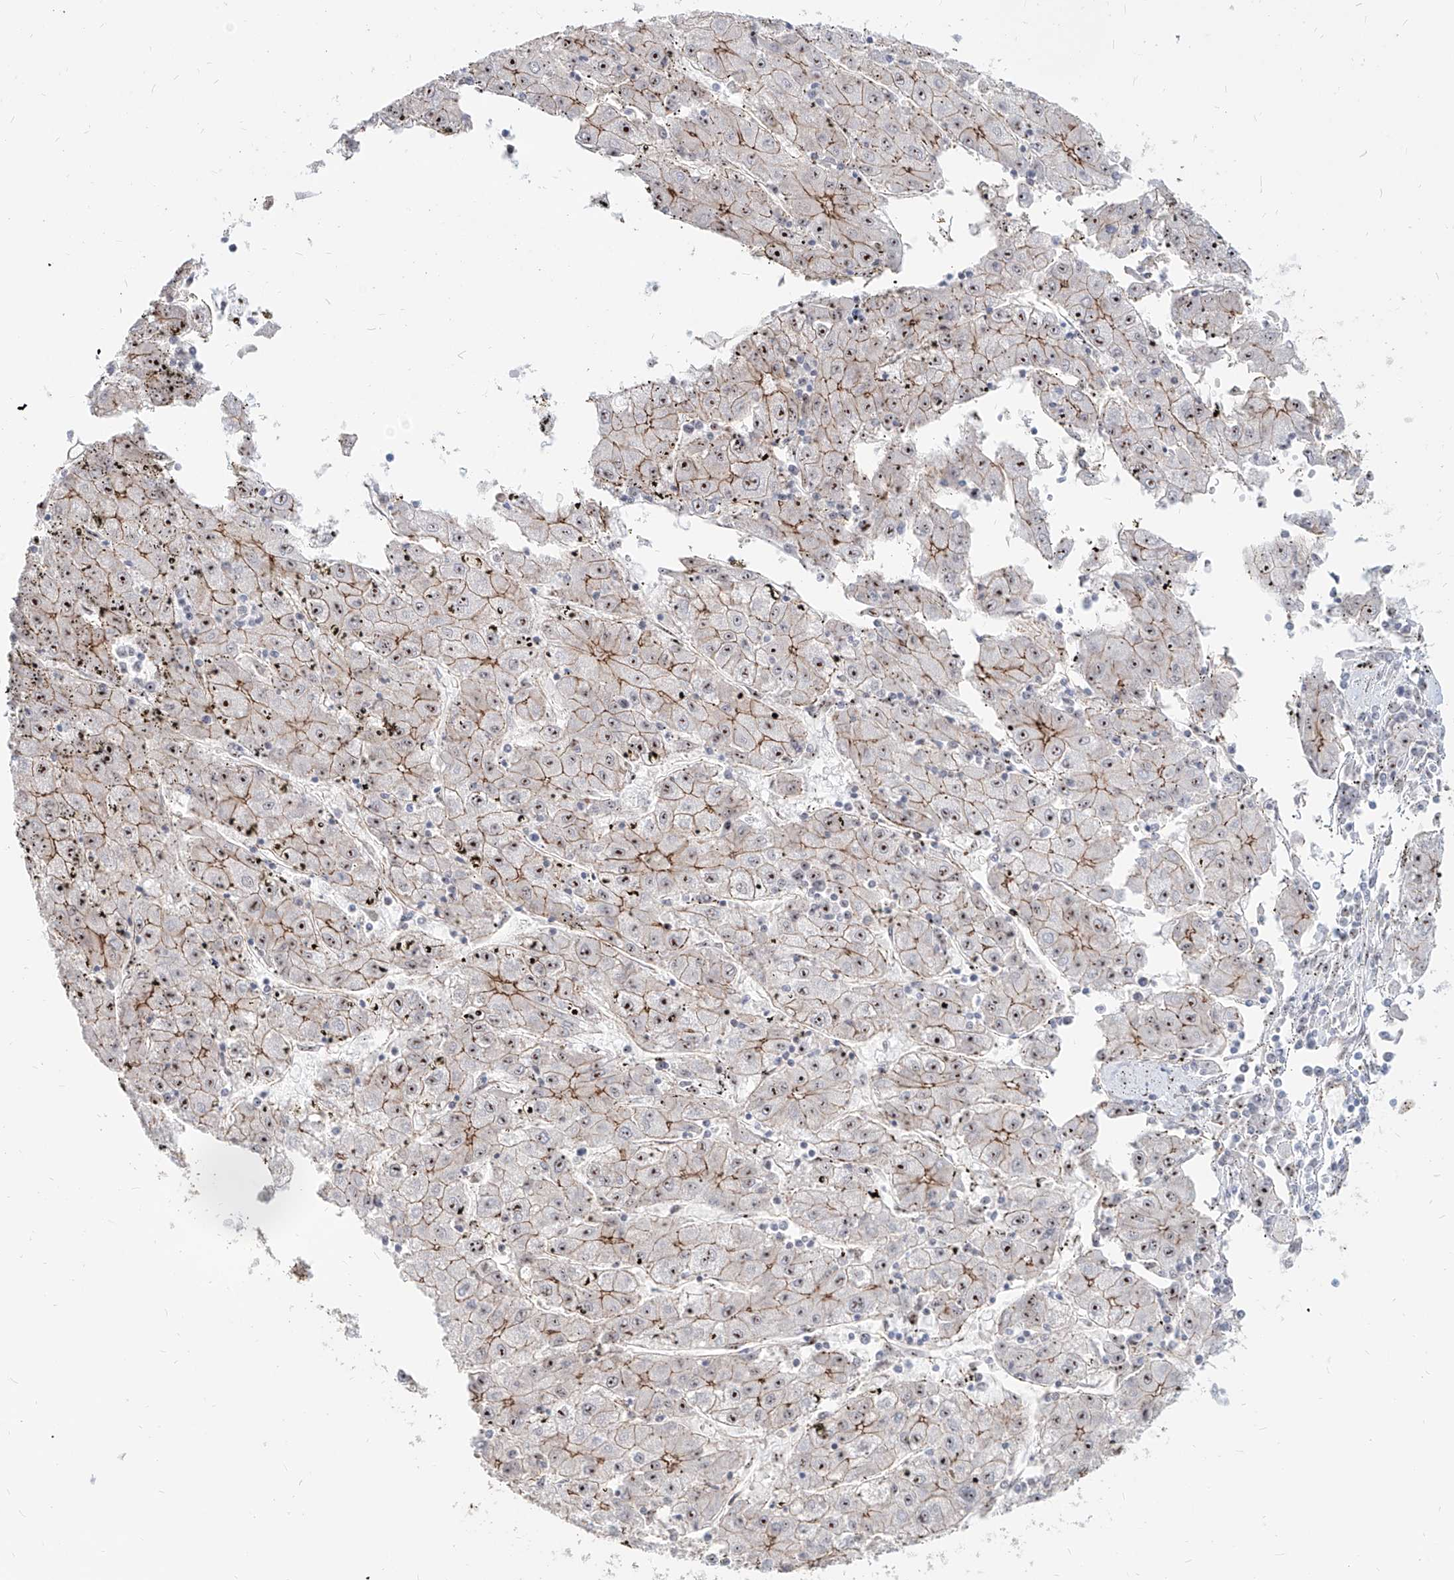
{"staining": {"intensity": "strong", "quantity": "<25%", "location": "cytoplasmic/membranous,nuclear"}, "tissue": "liver cancer", "cell_type": "Tumor cells", "image_type": "cancer", "snomed": [{"axis": "morphology", "description": "Carcinoma, Hepatocellular, NOS"}, {"axis": "topography", "description": "Liver"}], "caption": "DAB immunohistochemical staining of liver cancer displays strong cytoplasmic/membranous and nuclear protein expression in about <25% of tumor cells.", "gene": "ZNF710", "patient": {"sex": "male", "age": 72}}